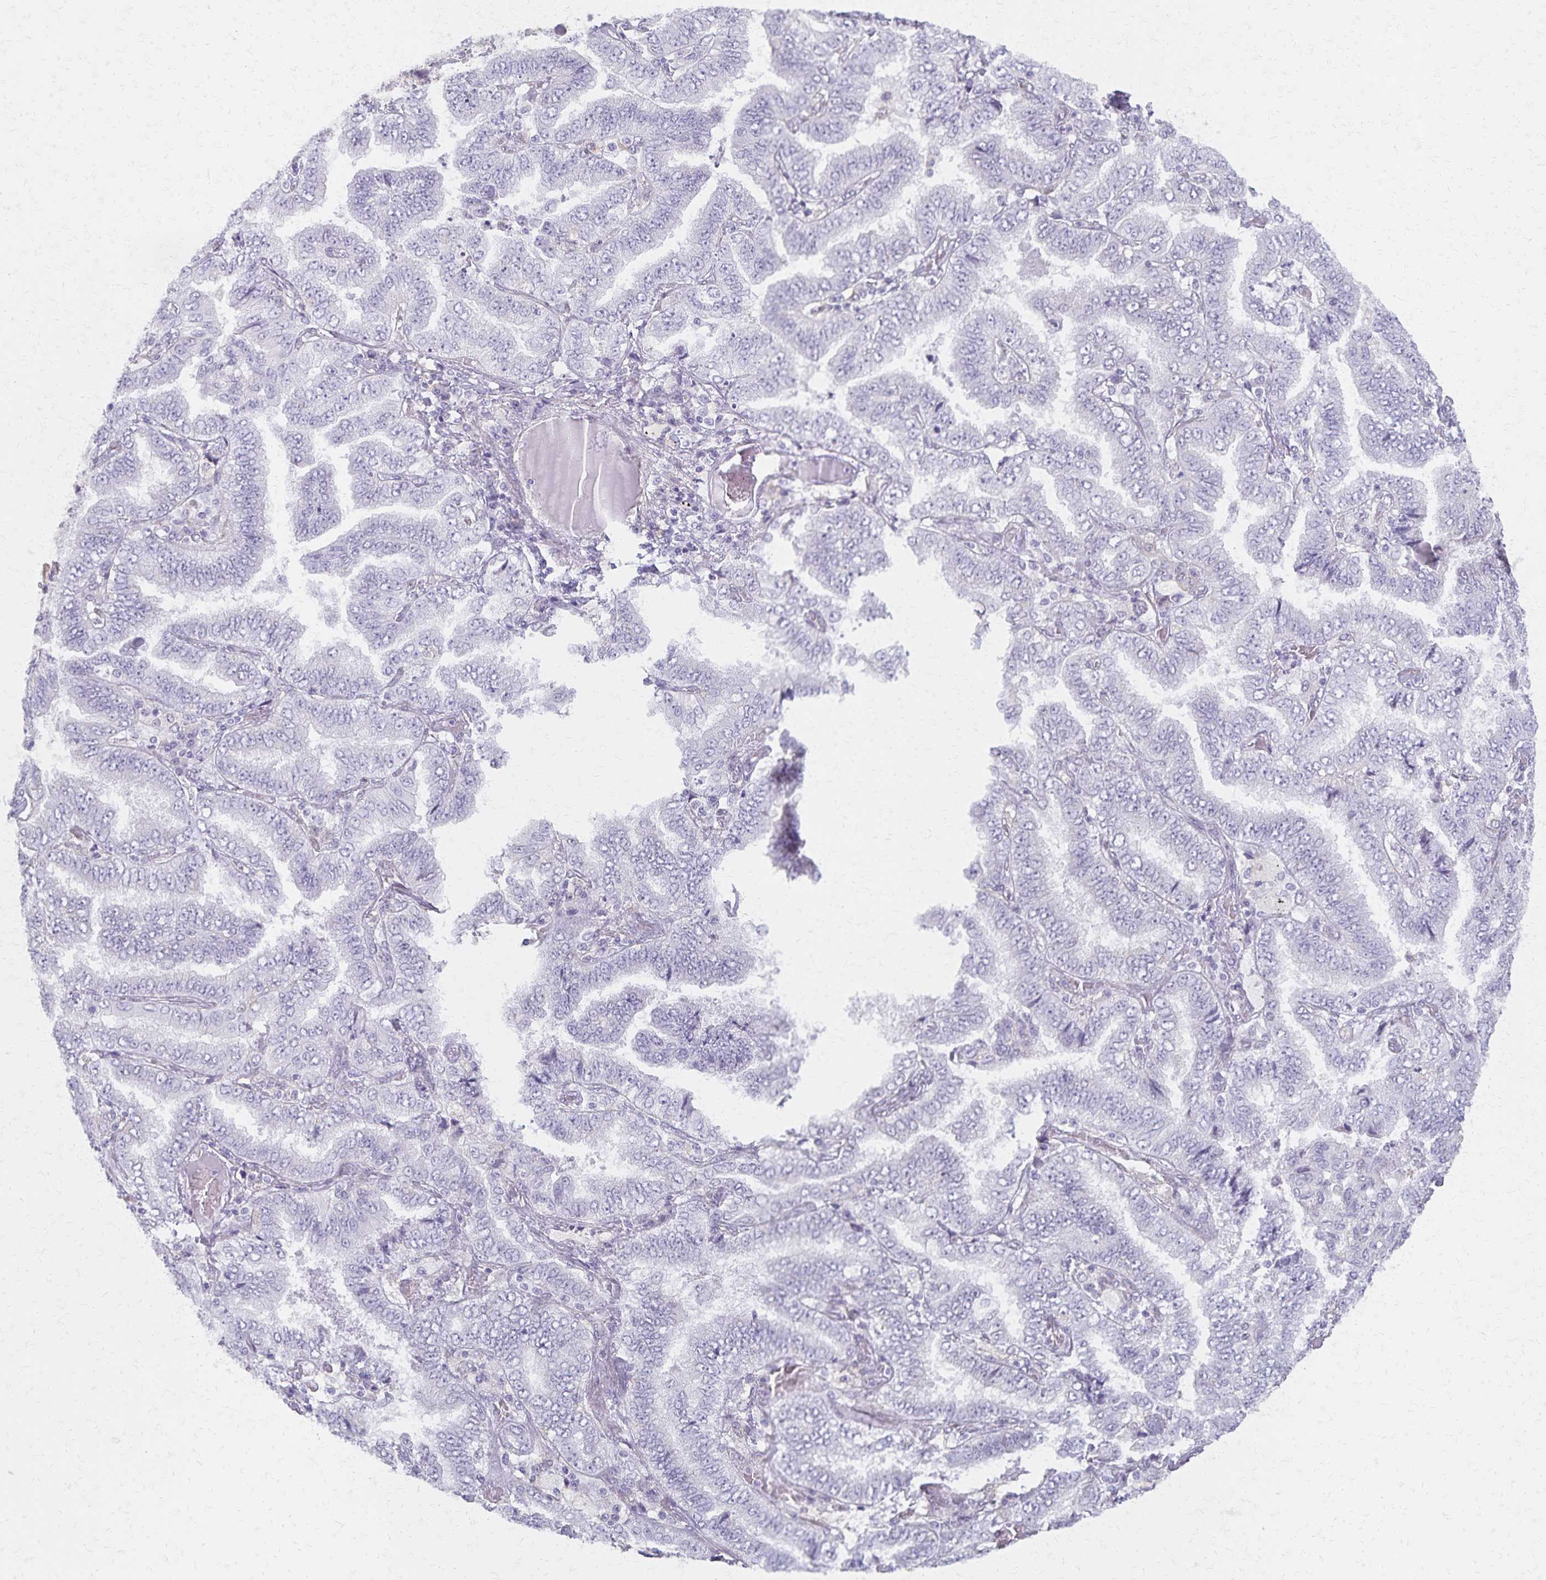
{"staining": {"intensity": "negative", "quantity": "none", "location": "none"}, "tissue": "lung cancer", "cell_type": "Tumor cells", "image_type": "cancer", "snomed": [{"axis": "morphology", "description": "Aneuploidy"}, {"axis": "morphology", "description": "Adenocarcinoma, NOS"}, {"axis": "morphology", "description": "Adenocarcinoma, metastatic, NOS"}, {"axis": "topography", "description": "Lymph node"}, {"axis": "topography", "description": "Lung"}], "caption": "An image of lung cancer stained for a protein displays no brown staining in tumor cells.", "gene": "KISS1", "patient": {"sex": "female", "age": 48}}